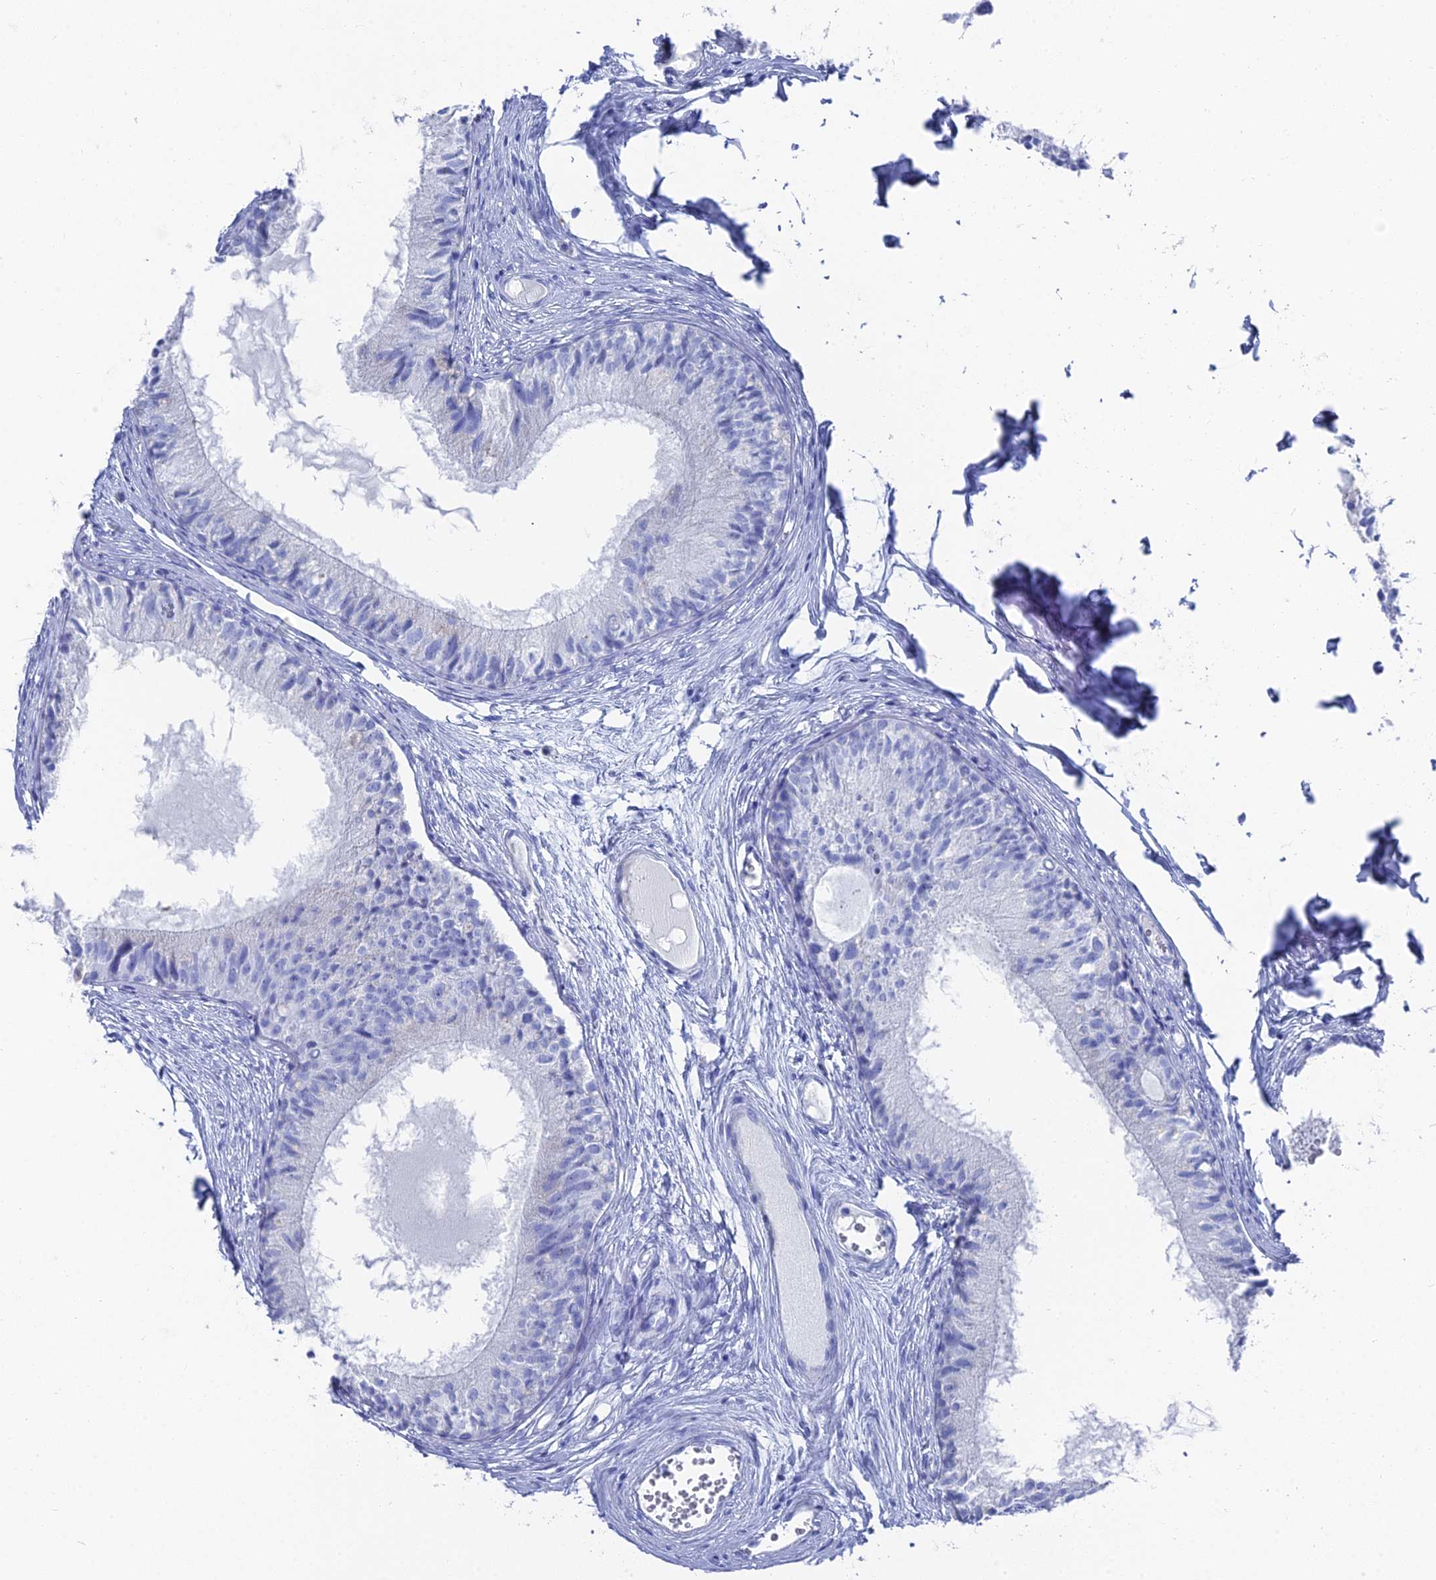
{"staining": {"intensity": "negative", "quantity": "none", "location": "none"}, "tissue": "epididymis", "cell_type": "Glandular cells", "image_type": "normal", "snomed": [{"axis": "morphology", "description": "Normal tissue, NOS"}, {"axis": "morphology", "description": "Seminoma in situ"}, {"axis": "topography", "description": "Testis"}, {"axis": "topography", "description": "Epididymis"}], "caption": "Epididymis stained for a protein using IHC reveals no positivity glandular cells.", "gene": "ENPP3", "patient": {"sex": "male", "age": 28}}